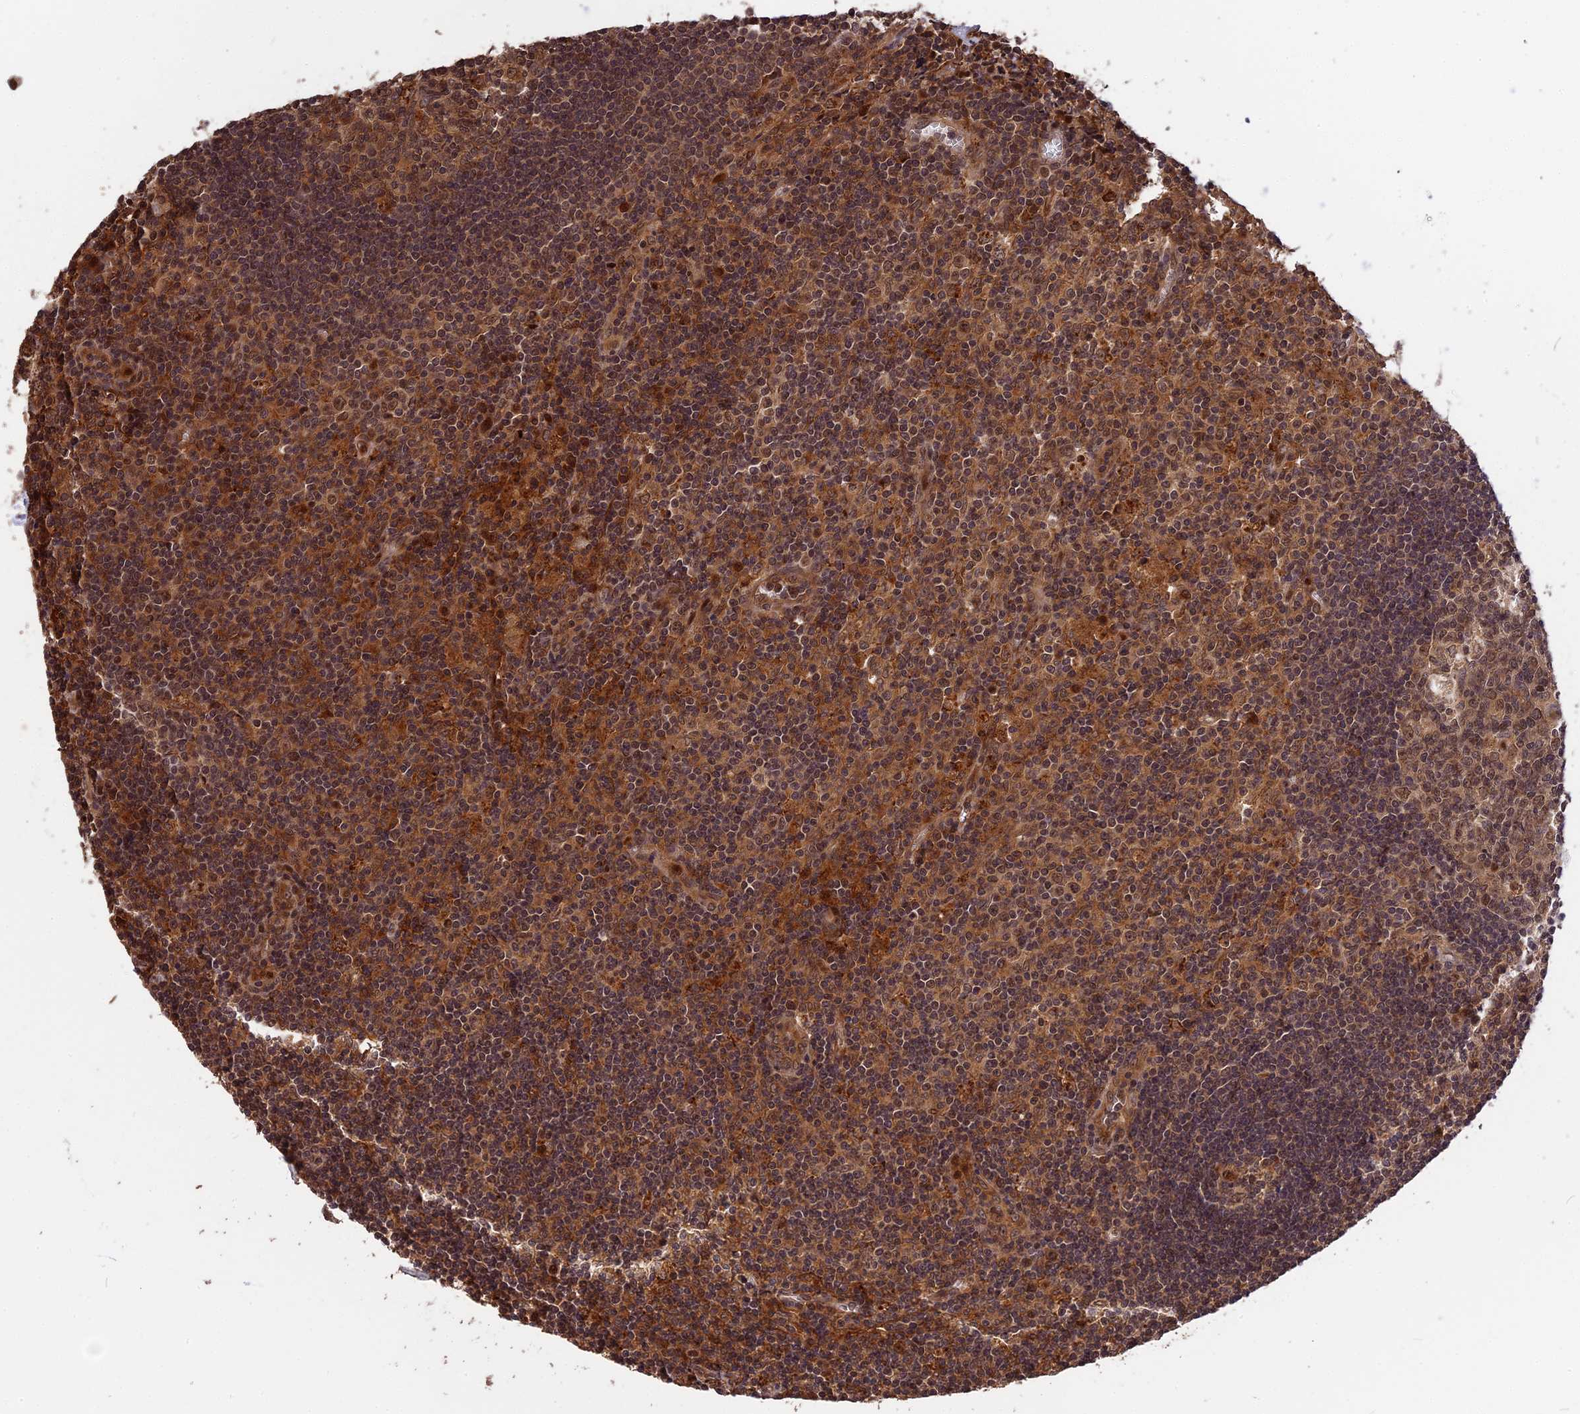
{"staining": {"intensity": "strong", "quantity": ">75%", "location": "cytoplasmic/membranous,nuclear"}, "tissue": "lymph node", "cell_type": "Germinal center cells", "image_type": "normal", "snomed": [{"axis": "morphology", "description": "Normal tissue, NOS"}, {"axis": "topography", "description": "Lymph node"}], "caption": "Brown immunohistochemical staining in benign lymph node shows strong cytoplasmic/membranous,nuclear positivity in approximately >75% of germinal center cells. The staining was performed using DAB (3,3'-diaminobenzidine) to visualize the protein expression in brown, while the nuclei were stained in blue with hematoxylin (Magnification: 20x).", "gene": "ESCO1", "patient": {"sex": "male", "age": 58}}